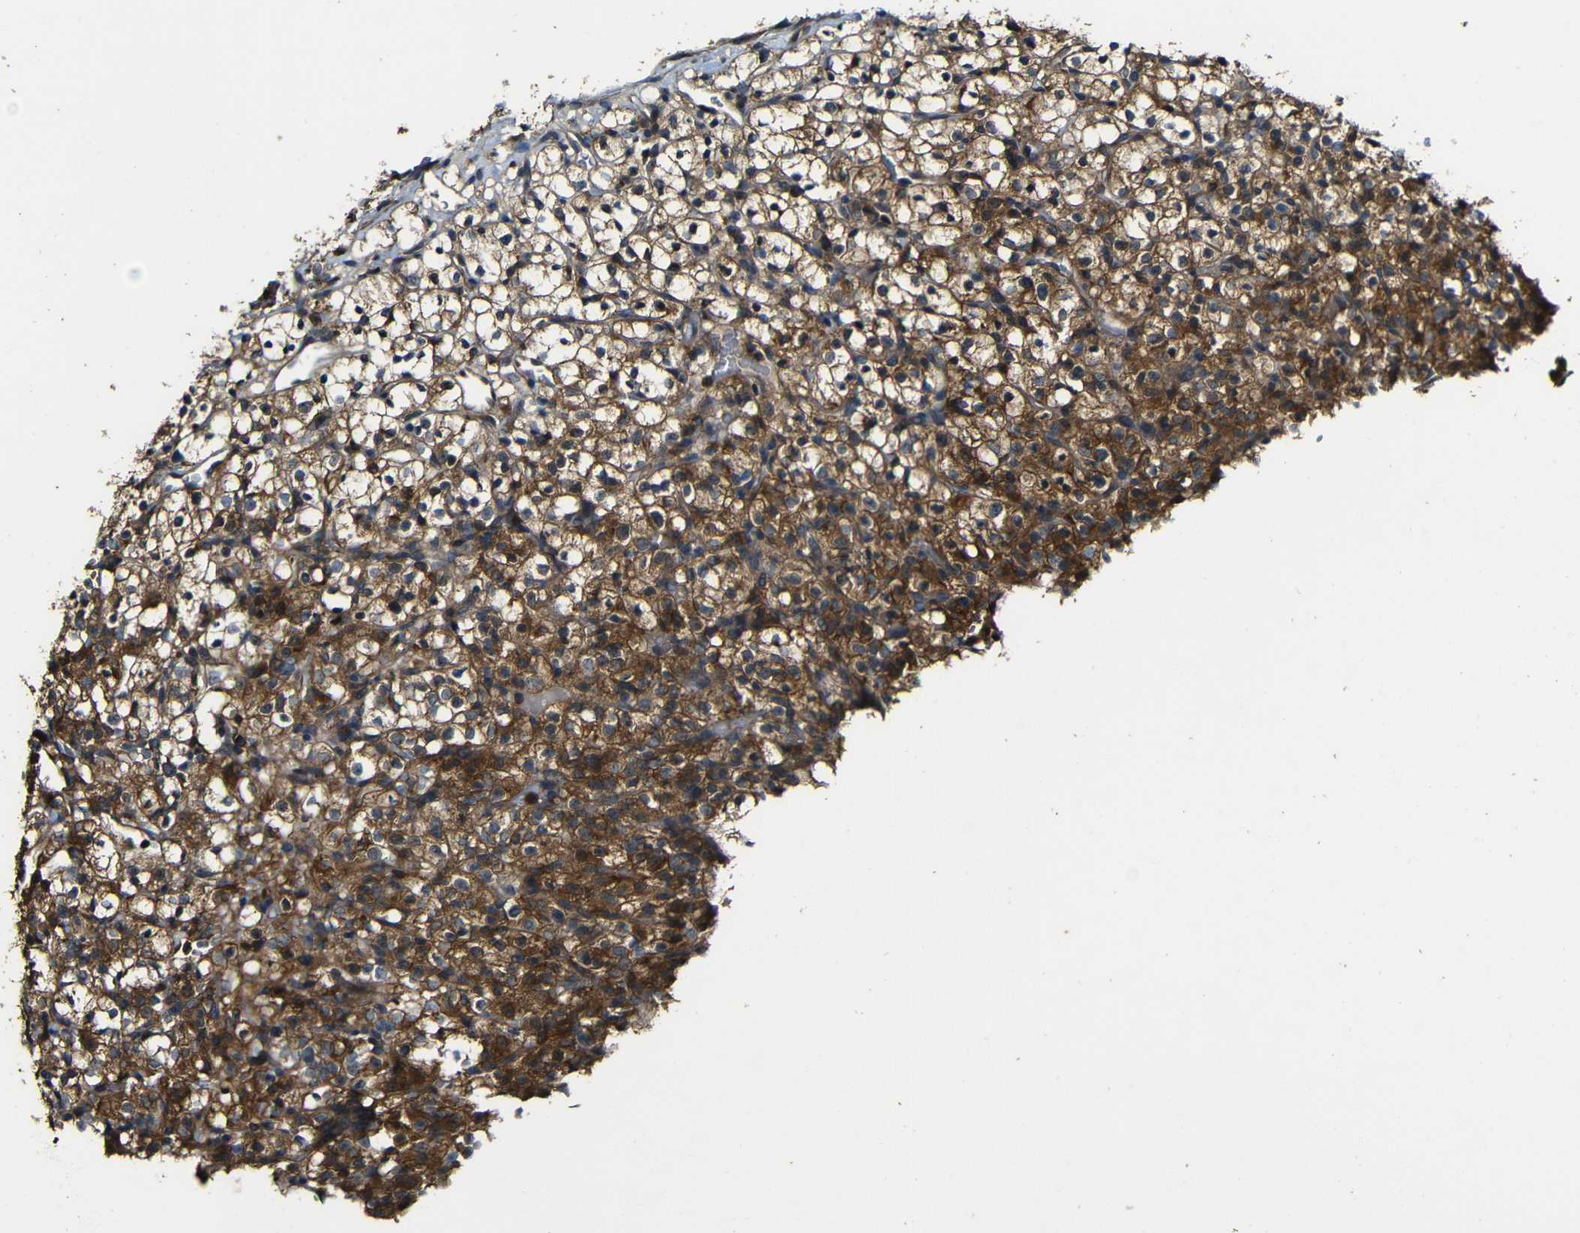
{"staining": {"intensity": "strong", "quantity": ">75%", "location": "cytoplasmic/membranous"}, "tissue": "renal cancer", "cell_type": "Tumor cells", "image_type": "cancer", "snomed": [{"axis": "morphology", "description": "Normal tissue, NOS"}, {"axis": "morphology", "description": "Adenocarcinoma, NOS"}, {"axis": "topography", "description": "Kidney"}], "caption": "High-power microscopy captured an immunohistochemistry photomicrograph of renal adenocarcinoma, revealing strong cytoplasmic/membranous expression in about >75% of tumor cells. (IHC, brightfield microscopy, high magnification).", "gene": "CASP8", "patient": {"sex": "female", "age": 72}}